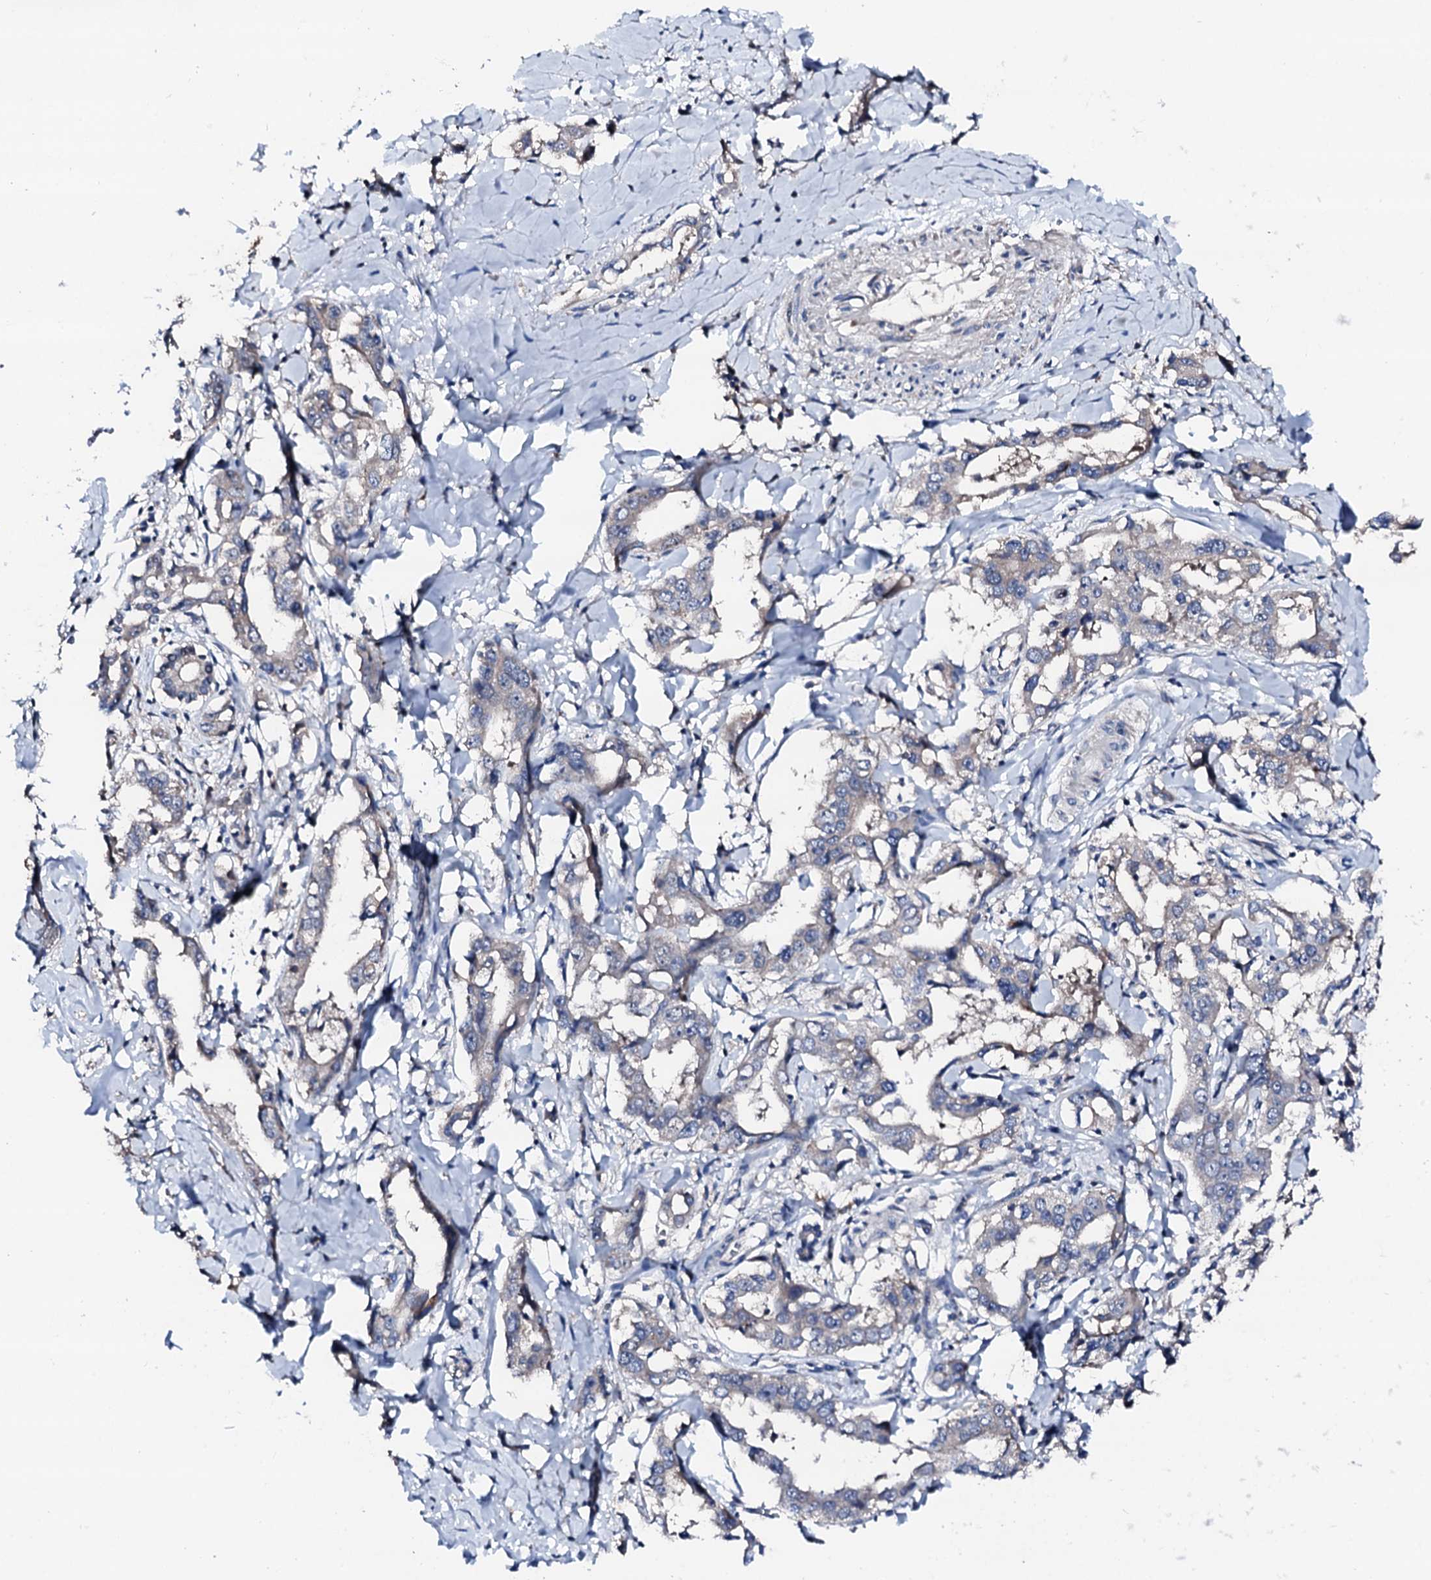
{"staining": {"intensity": "weak", "quantity": "<25%", "location": "cytoplasmic/membranous"}, "tissue": "liver cancer", "cell_type": "Tumor cells", "image_type": "cancer", "snomed": [{"axis": "morphology", "description": "Cholangiocarcinoma"}, {"axis": "topography", "description": "Liver"}], "caption": "The immunohistochemistry micrograph has no significant expression in tumor cells of liver cancer (cholangiocarcinoma) tissue.", "gene": "TRAFD1", "patient": {"sex": "male", "age": 59}}